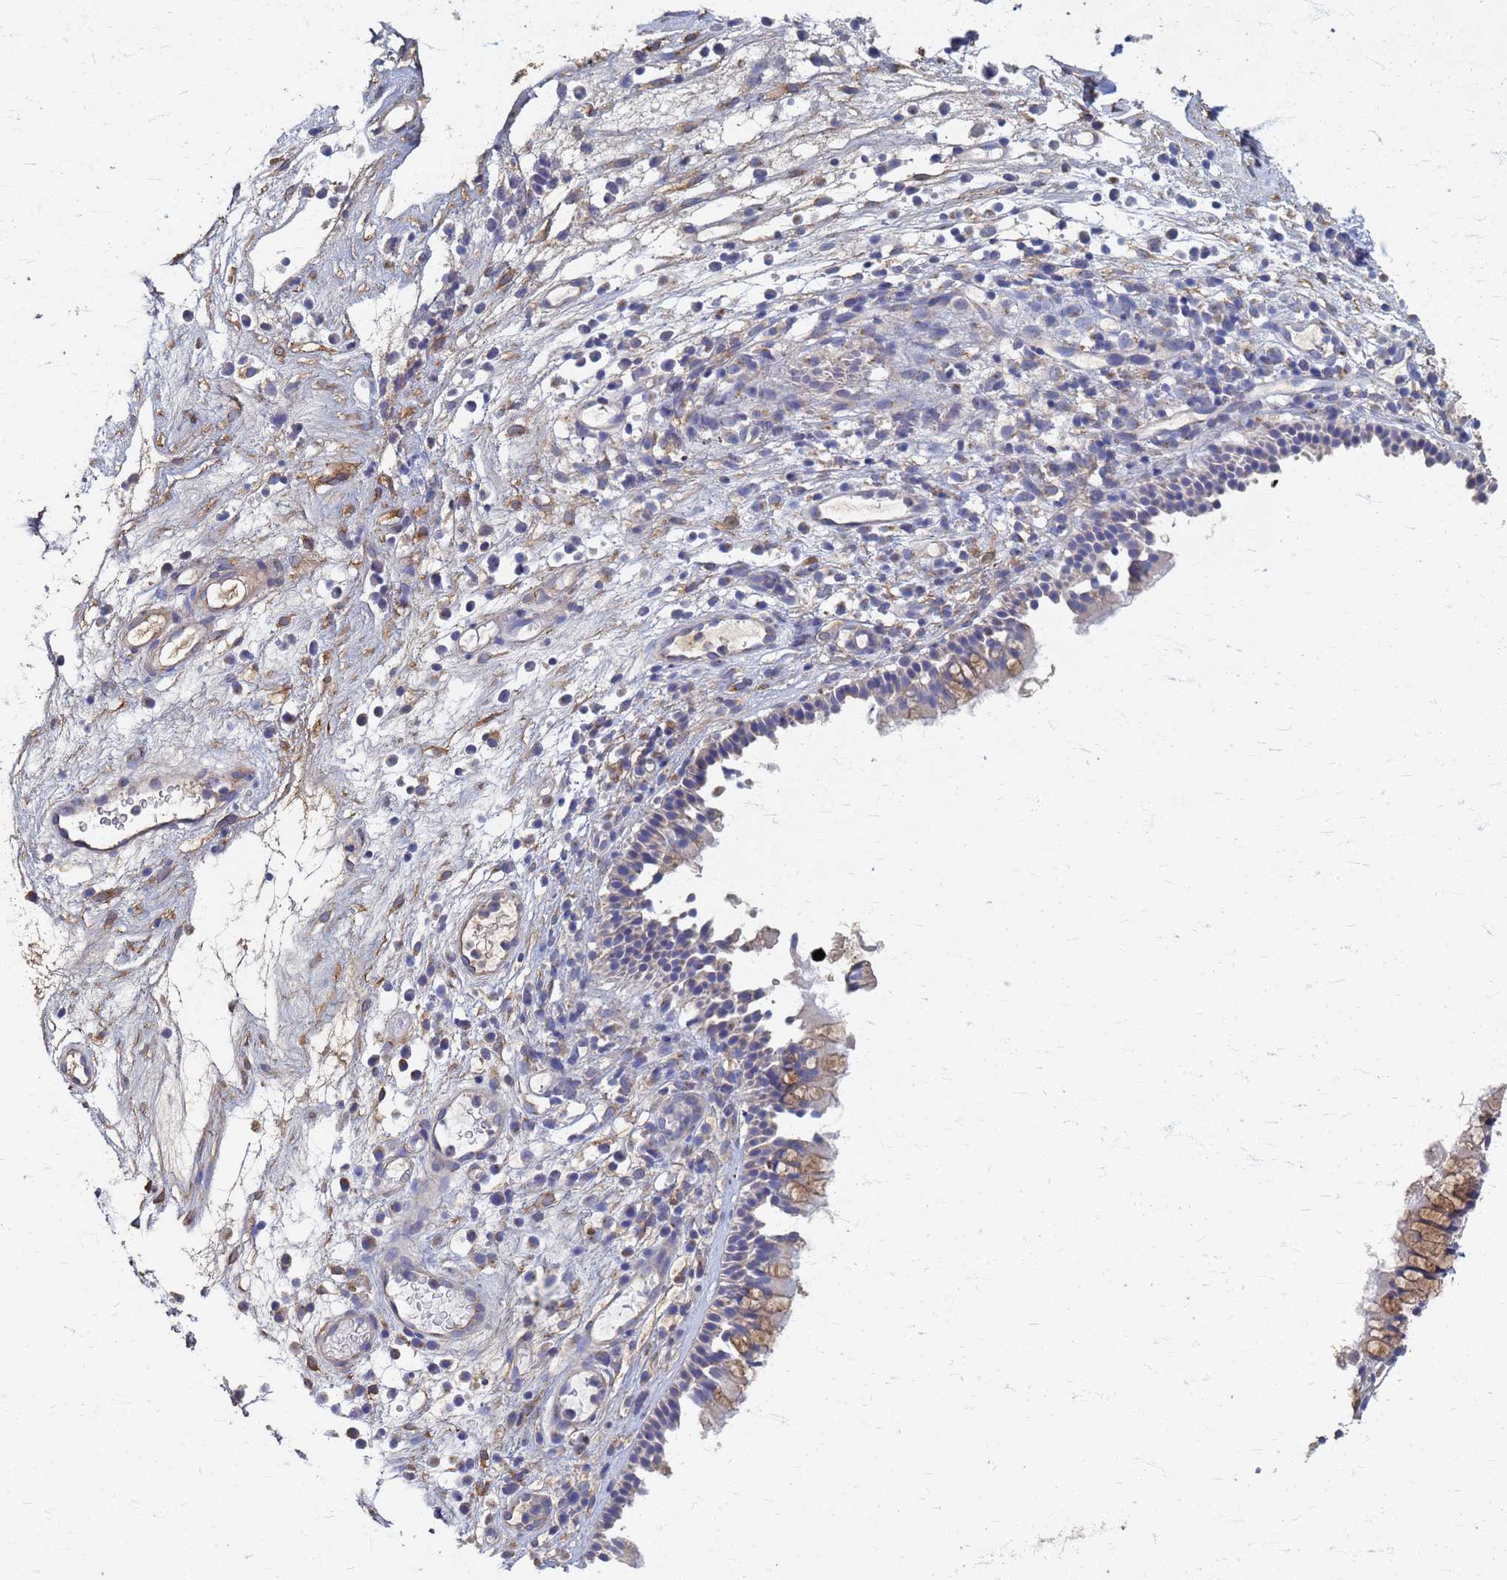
{"staining": {"intensity": "weak", "quantity": "<25%", "location": "cytoplasmic/membranous"}, "tissue": "nasopharynx", "cell_type": "Respiratory epithelial cells", "image_type": "normal", "snomed": [{"axis": "morphology", "description": "Normal tissue, NOS"}, {"axis": "morphology", "description": "Inflammation, NOS"}, {"axis": "morphology", "description": "Malignant melanoma, Metastatic site"}, {"axis": "topography", "description": "Nasopharynx"}], "caption": "DAB (3,3'-diaminobenzidine) immunohistochemical staining of unremarkable nasopharynx exhibits no significant staining in respiratory epithelial cells. (Brightfield microscopy of DAB immunohistochemistry at high magnification).", "gene": "KRCC1", "patient": {"sex": "male", "age": 70}}